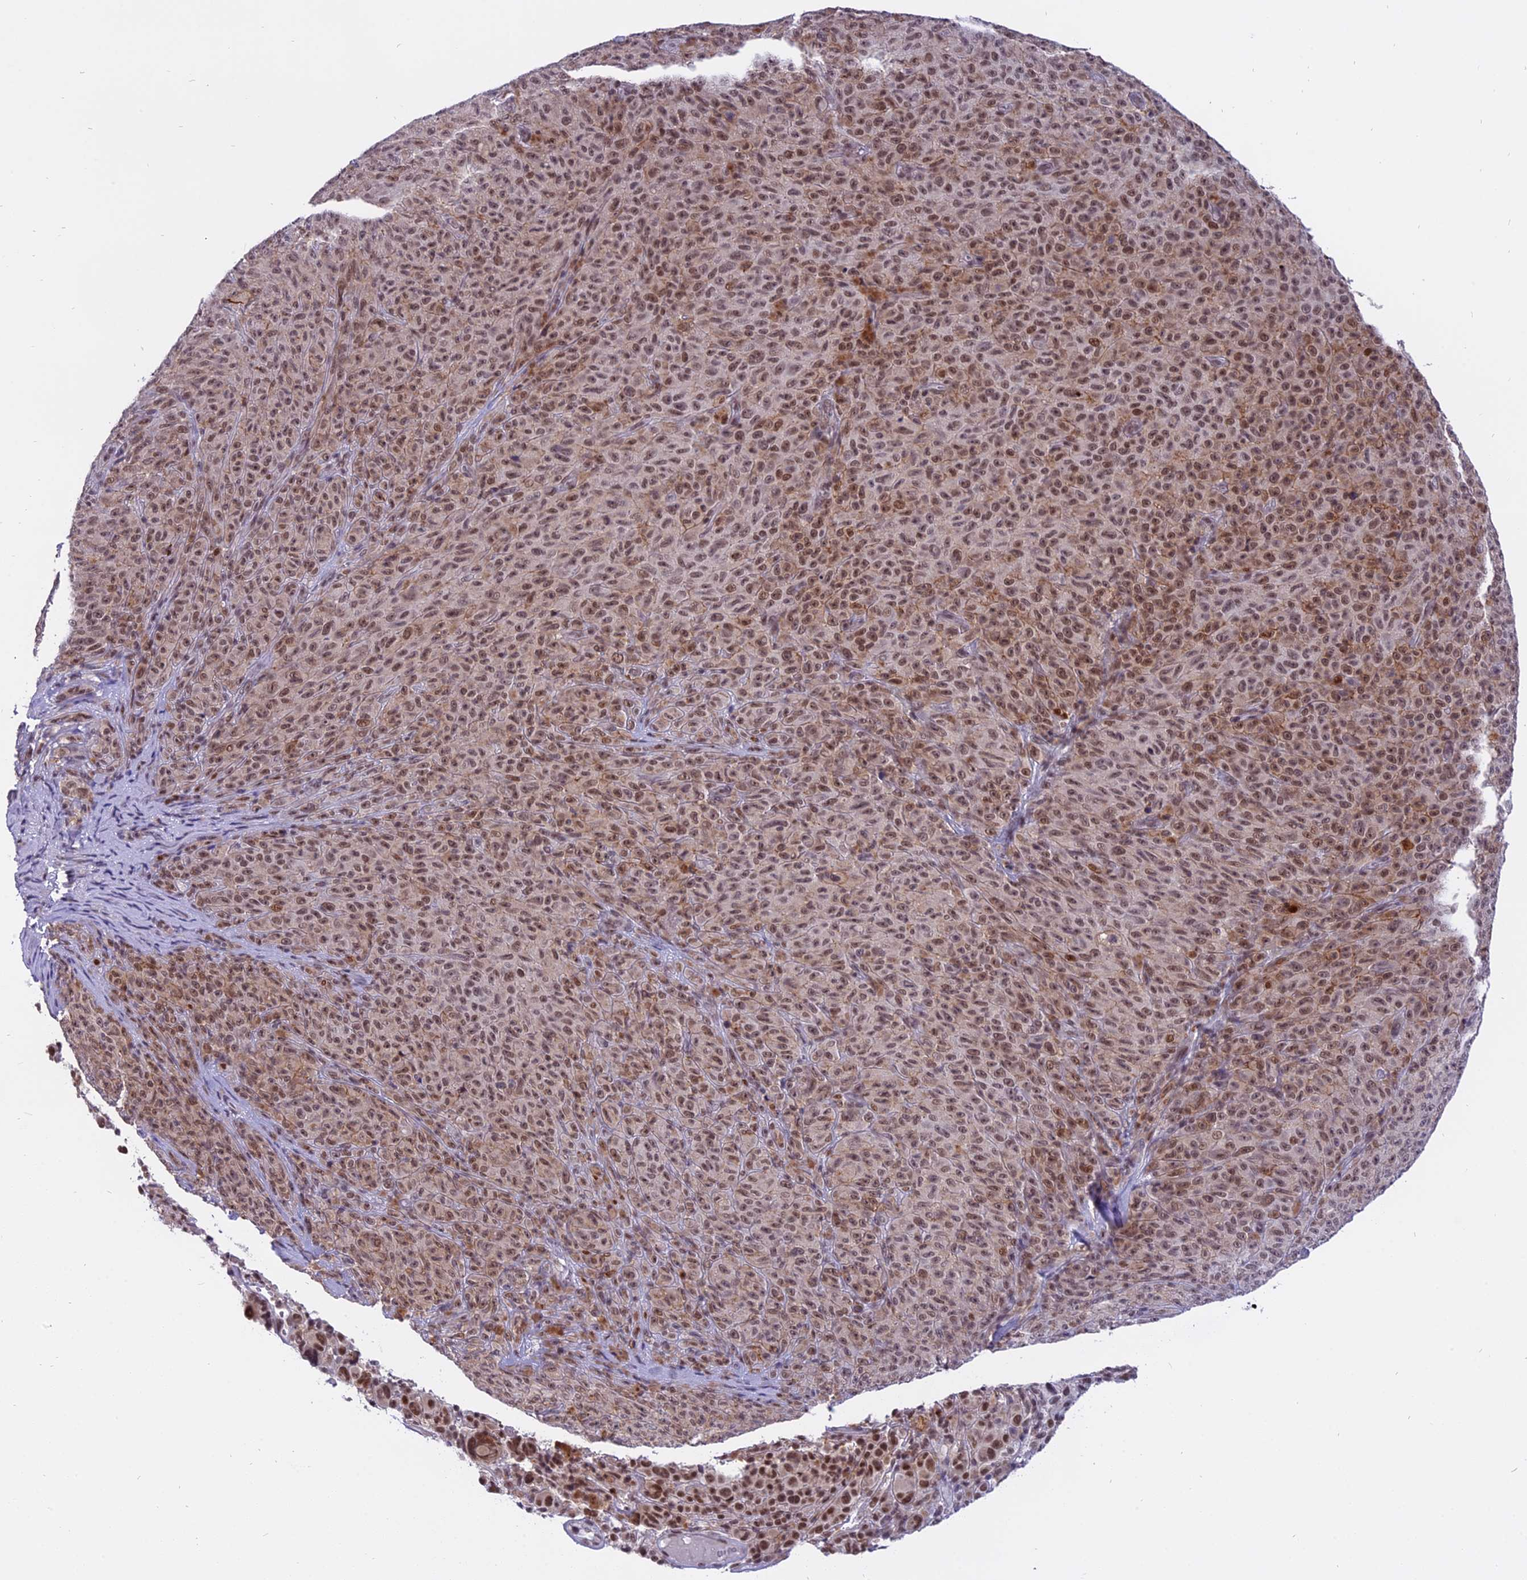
{"staining": {"intensity": "moderate", "quantity": ">75%", "location": "nuclear"}, "tissue": "melanoma", "cell_type": "Tumor cells", "image_type": "cancer", "snomed": [{"axis": "morphology", "description": "Malignant melanoma, NOS"}, {"axis": "topography", "description": "Skin"}], "caption": "Human melanoma stained with a brown dye shows moderate nuclear positive positivity in approximately >75% of tumor cells.", "gene": "TADA3", "patient": {"sex": "female", "age": 82}}